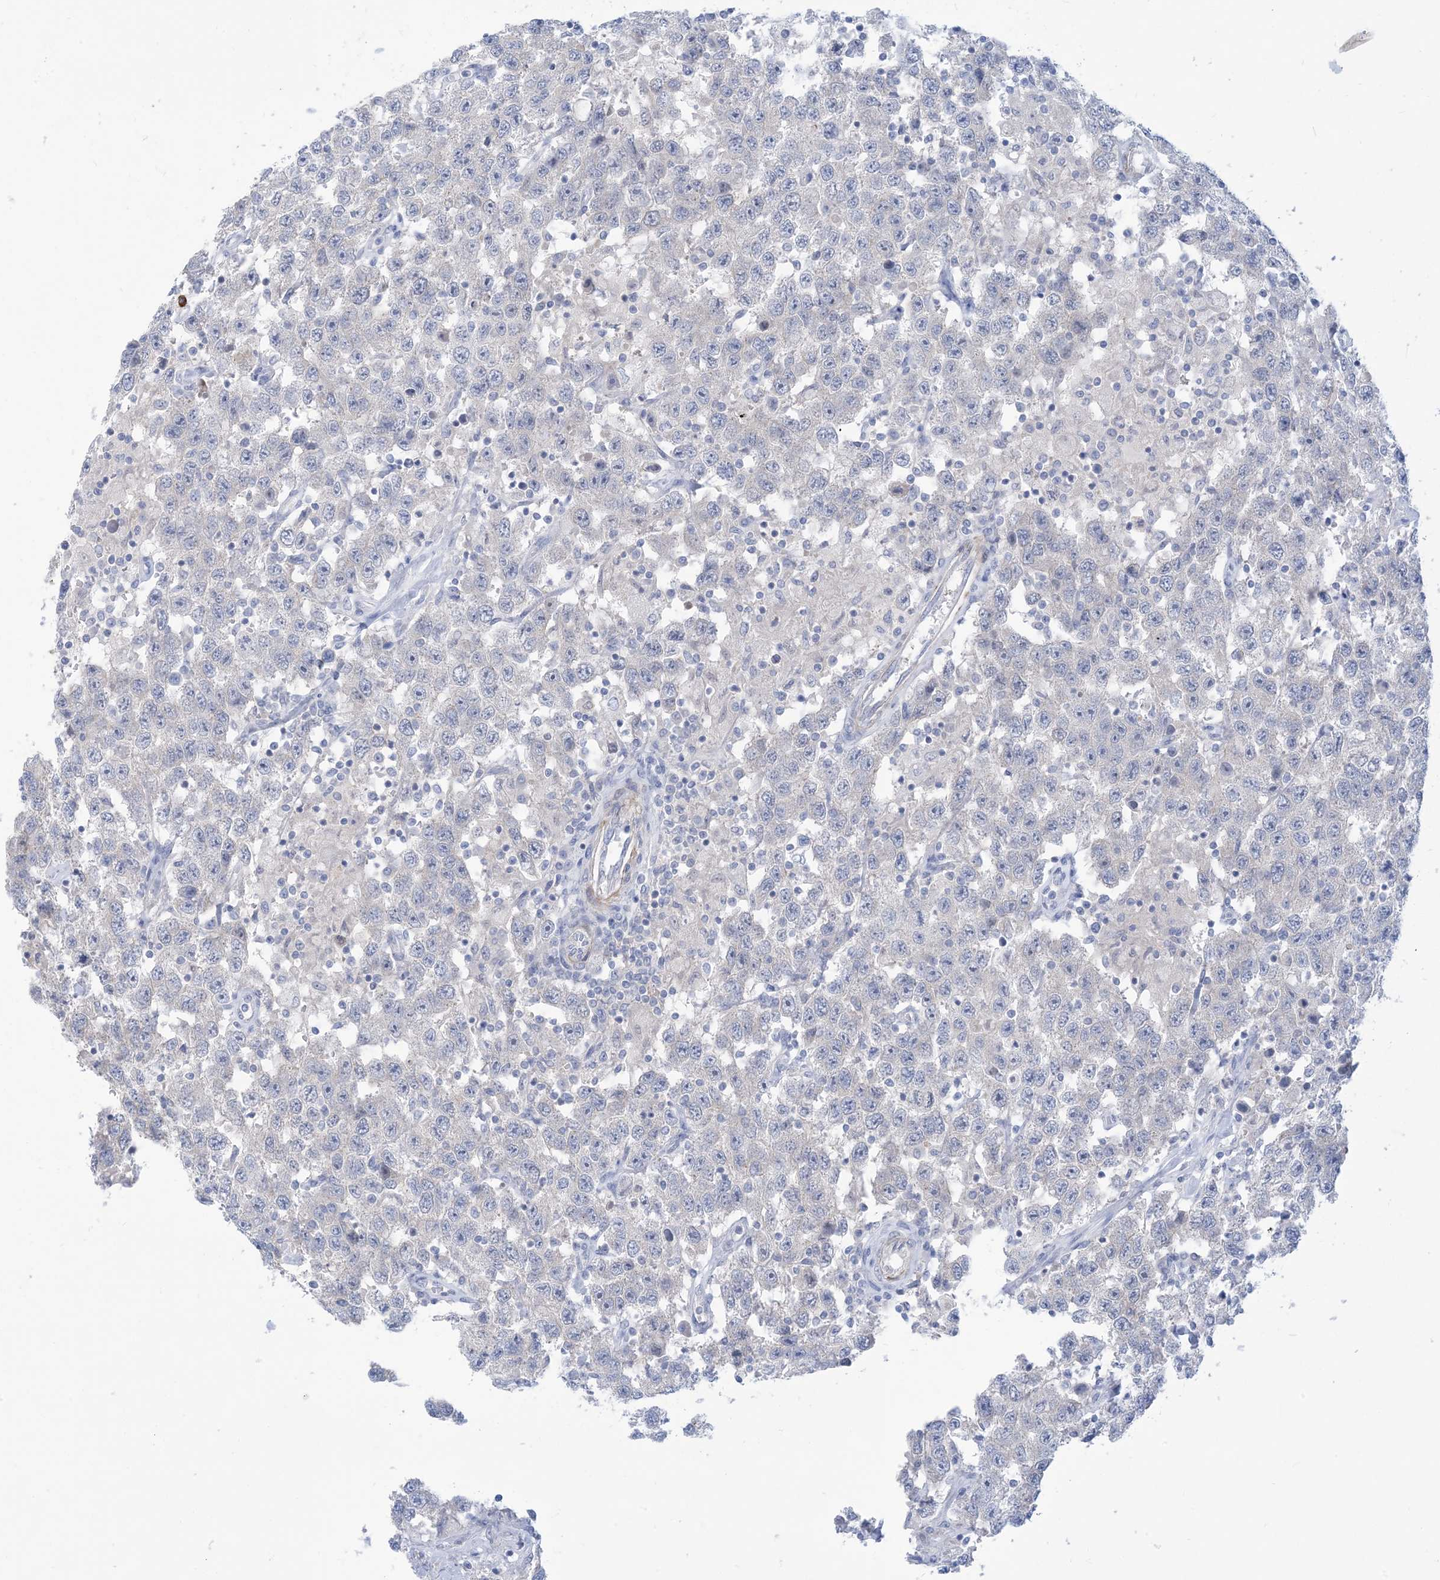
{"staining": {"intensity": "negative", "quantity": "none", "location": "none"}, "tissue": "testis cancer", "cell_type": "Tumor cells", "image_type": "cancer", "snomed": [{"axis": "morphology", "description": "Seminoma, NOS"}, {"axis": "topography", "description": "Testis"}], "caption": "There is no significant staining in tumor cells of seminoma (testis). (Immunohistochemistry, brightfield microscopy, high magnification).", "gene": "MARS2", "patient": {"sex": "male", "age": 41}}